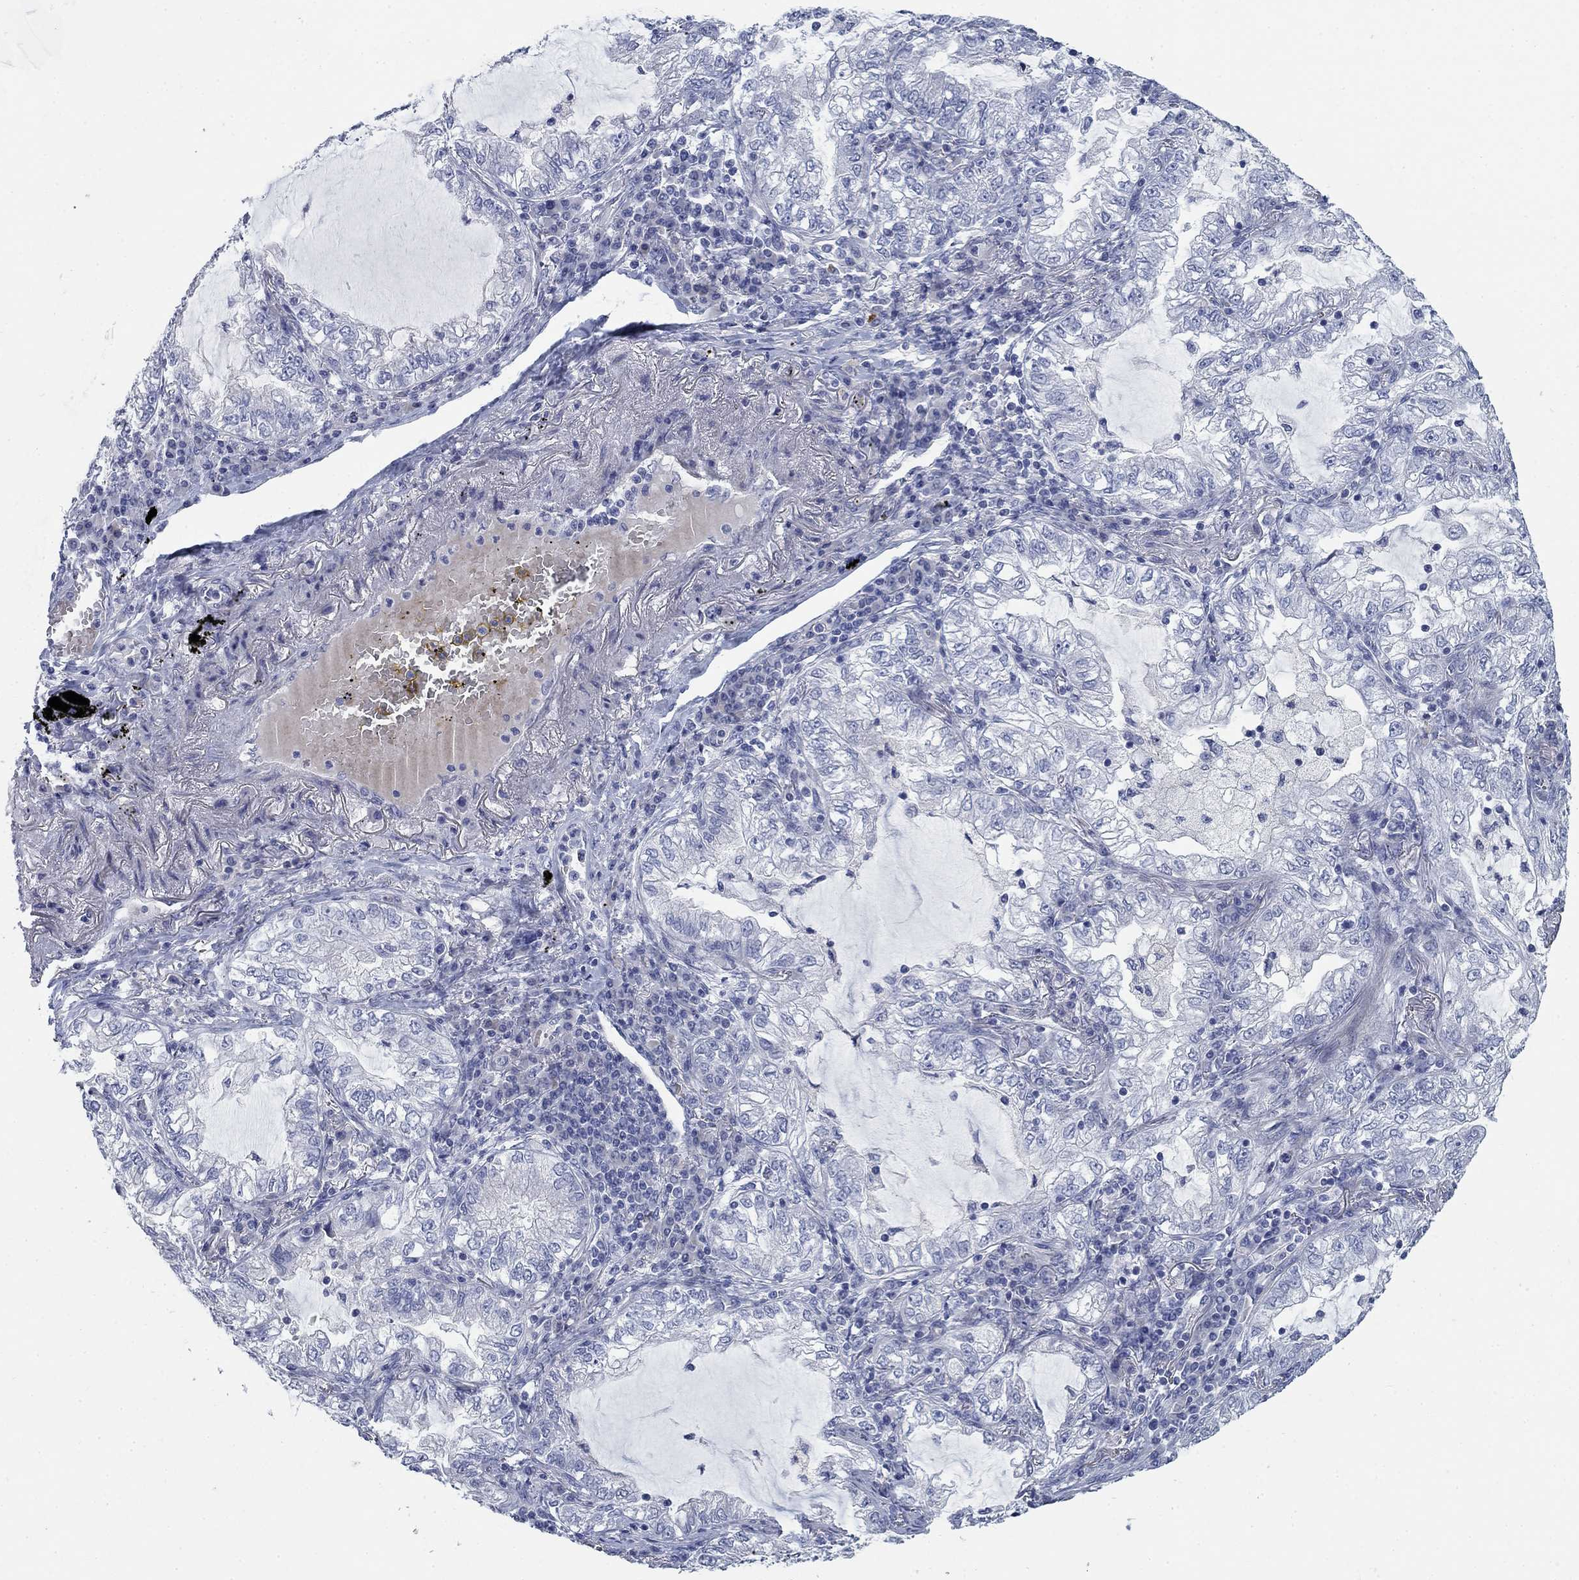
{"staining": {"intensity": "negative", "quantity": "none", "location": "none"}, "tissue": "lung cancer", "cell_type": "Tumor cells", "image_type": "cancer", "snomed": [{"axis": "morphology", "description": "Adenocarcinoma, NOS"}, {"axis": "topography", "description": "Lung"}], "caption": "This is an immunohistochemistry image of lung cancer. There is no positivity in tumor cells.", "gene": "DNER", "patient": {"sex": "female", "age": 73}}